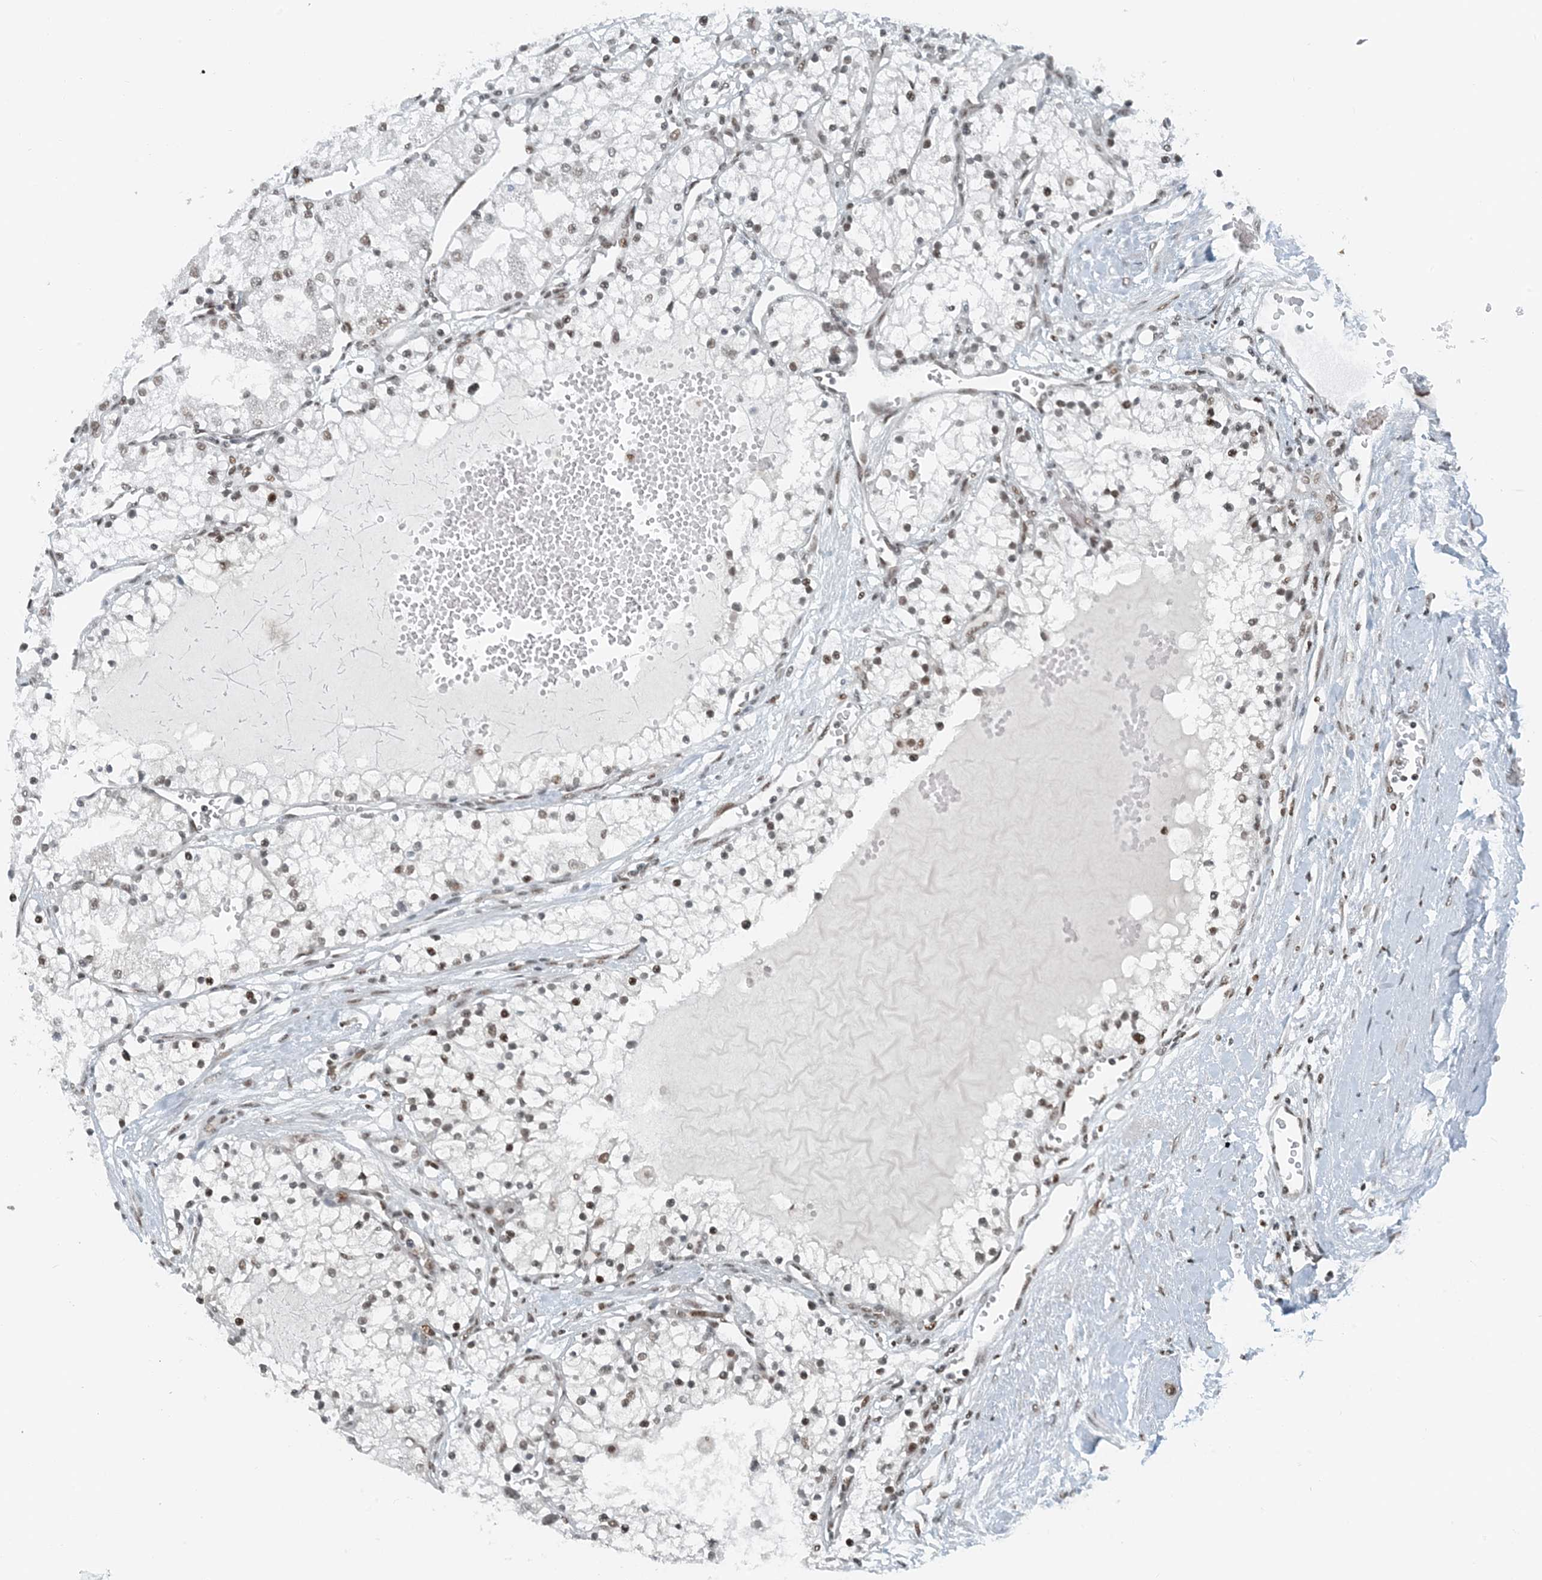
{"staining": {"intensity": "weak", "quantity": "25%-75%", "location": "nuclear"}, "tissue": "renal cancer", "cell_type": "Tumor cells", "image_type": "cancer", "snomed": [{"axis": "morphology", "description": "Normal tissue, NOS"}, {"axis": "morphology", "description": "Adenocarcinoma, NOS"}, {"axis": "topography", "description": "Kidney"}], "caption": "Human renal cancer stained with a brown dye exhibits weak nuclear positive positivity in approximately 25%-75% of tumor cells.", "gene": "ZNF500", "patient": {"sex": "male", "age": 68}}